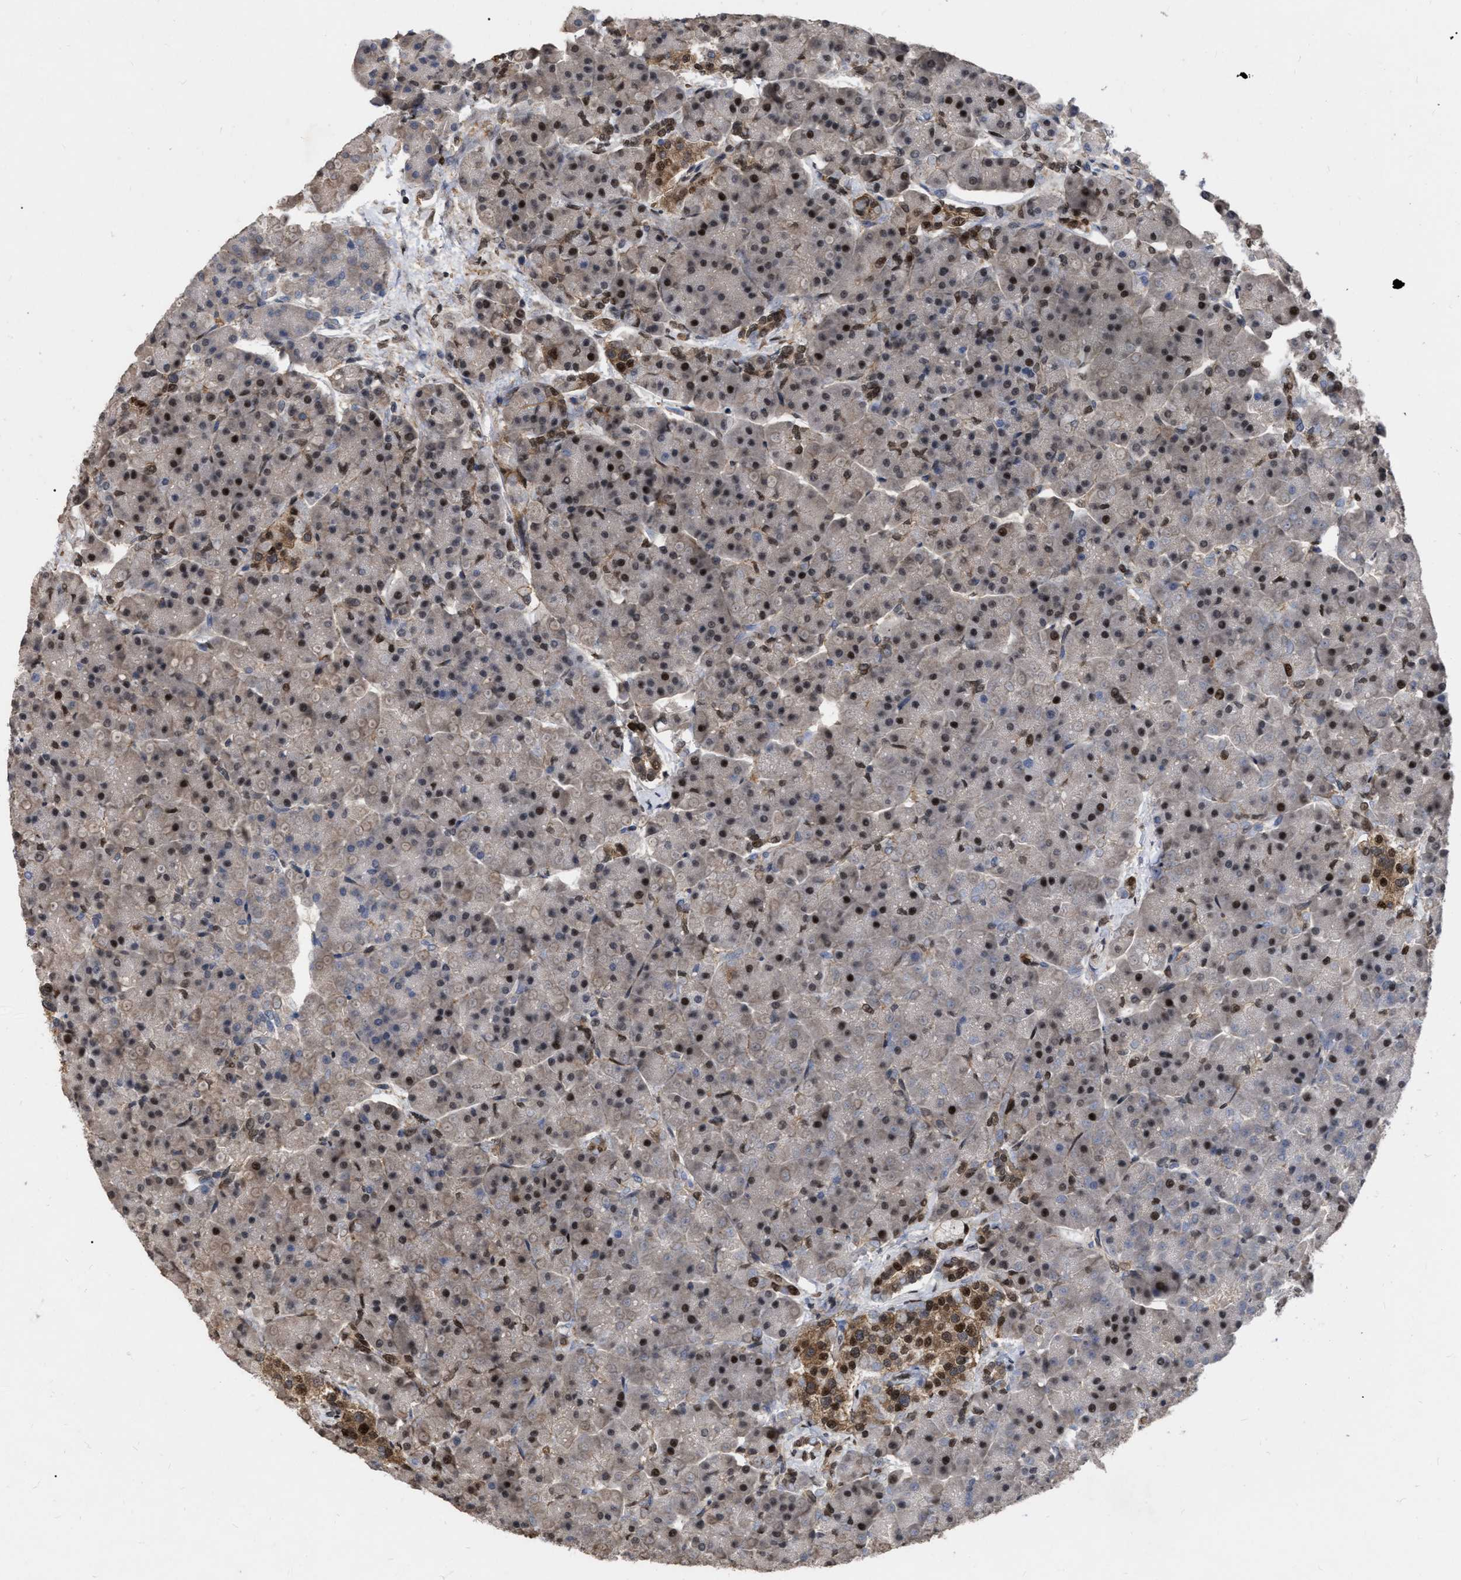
{"staining": {"intensity": "moderate", "quantity": "25%-75%", "location": "cytoplasmic/membranous,nuclear"}, "tissue": "pancreas", "cell_type": "Exocrine glandular cells", "image_type": "normal", "snomed": [{"axis": "morphology", "description": "Normal tissue, NOS"}, {"axis": "topography", "description": "Pancreas"}], "caption": "Immunohistochemistry (IHC) (DAB (3,3'-diaminobenzidine)) staining of unremarkable human pancreas demonstrates moderate cytoplasmic/membranous,nuclear protein expression in about 25%-75% of exocrine glandular cells. The protein of interest is stained brown, and the nuclei are stained in blue (DAB IHC with brightfield microscopy, high magnification).", "gene": "MDM4", "patient": {"sex": "female", "age": 70}}